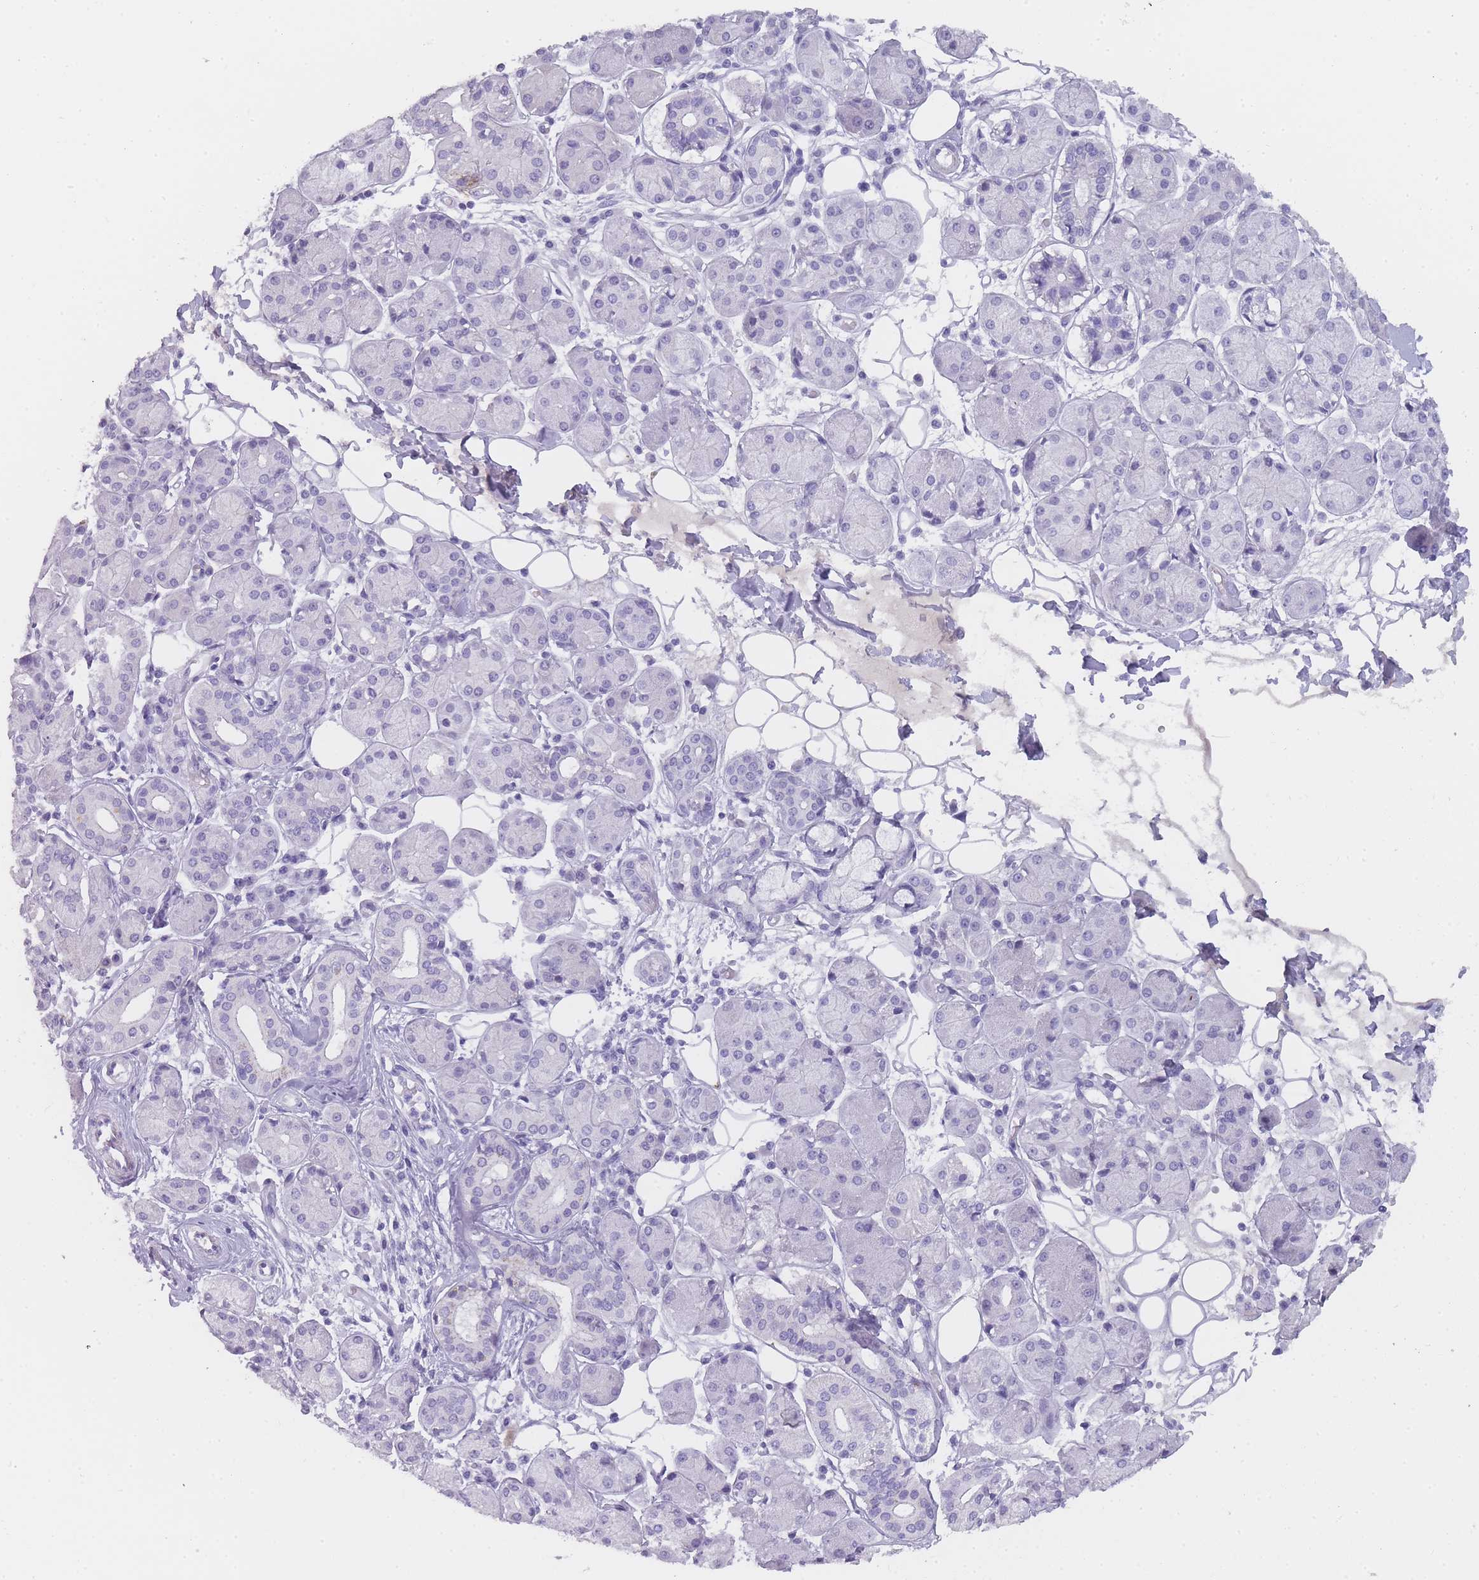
{"staining": {"intensity": "negative", "quantity": "none", "location": "none"}, "tissue": "salivary gland", "cell_type": "Glandular cells", "image_type": "normal", "snomed": [{"axis": "morphology", "description": "Squamous cell carcinoma, NOS"}, {"axis": "topography", "description": "Skin"}, {"axis": "topography", "description": "Head-Neck"}], "caption": "A high-resolution photomicrograph shows IHC staining of normal salivary gland, which shows no significant expression in glandular cells.", "gene": "TCP11X1", "patient": {"sex": "male", "age": 80}}